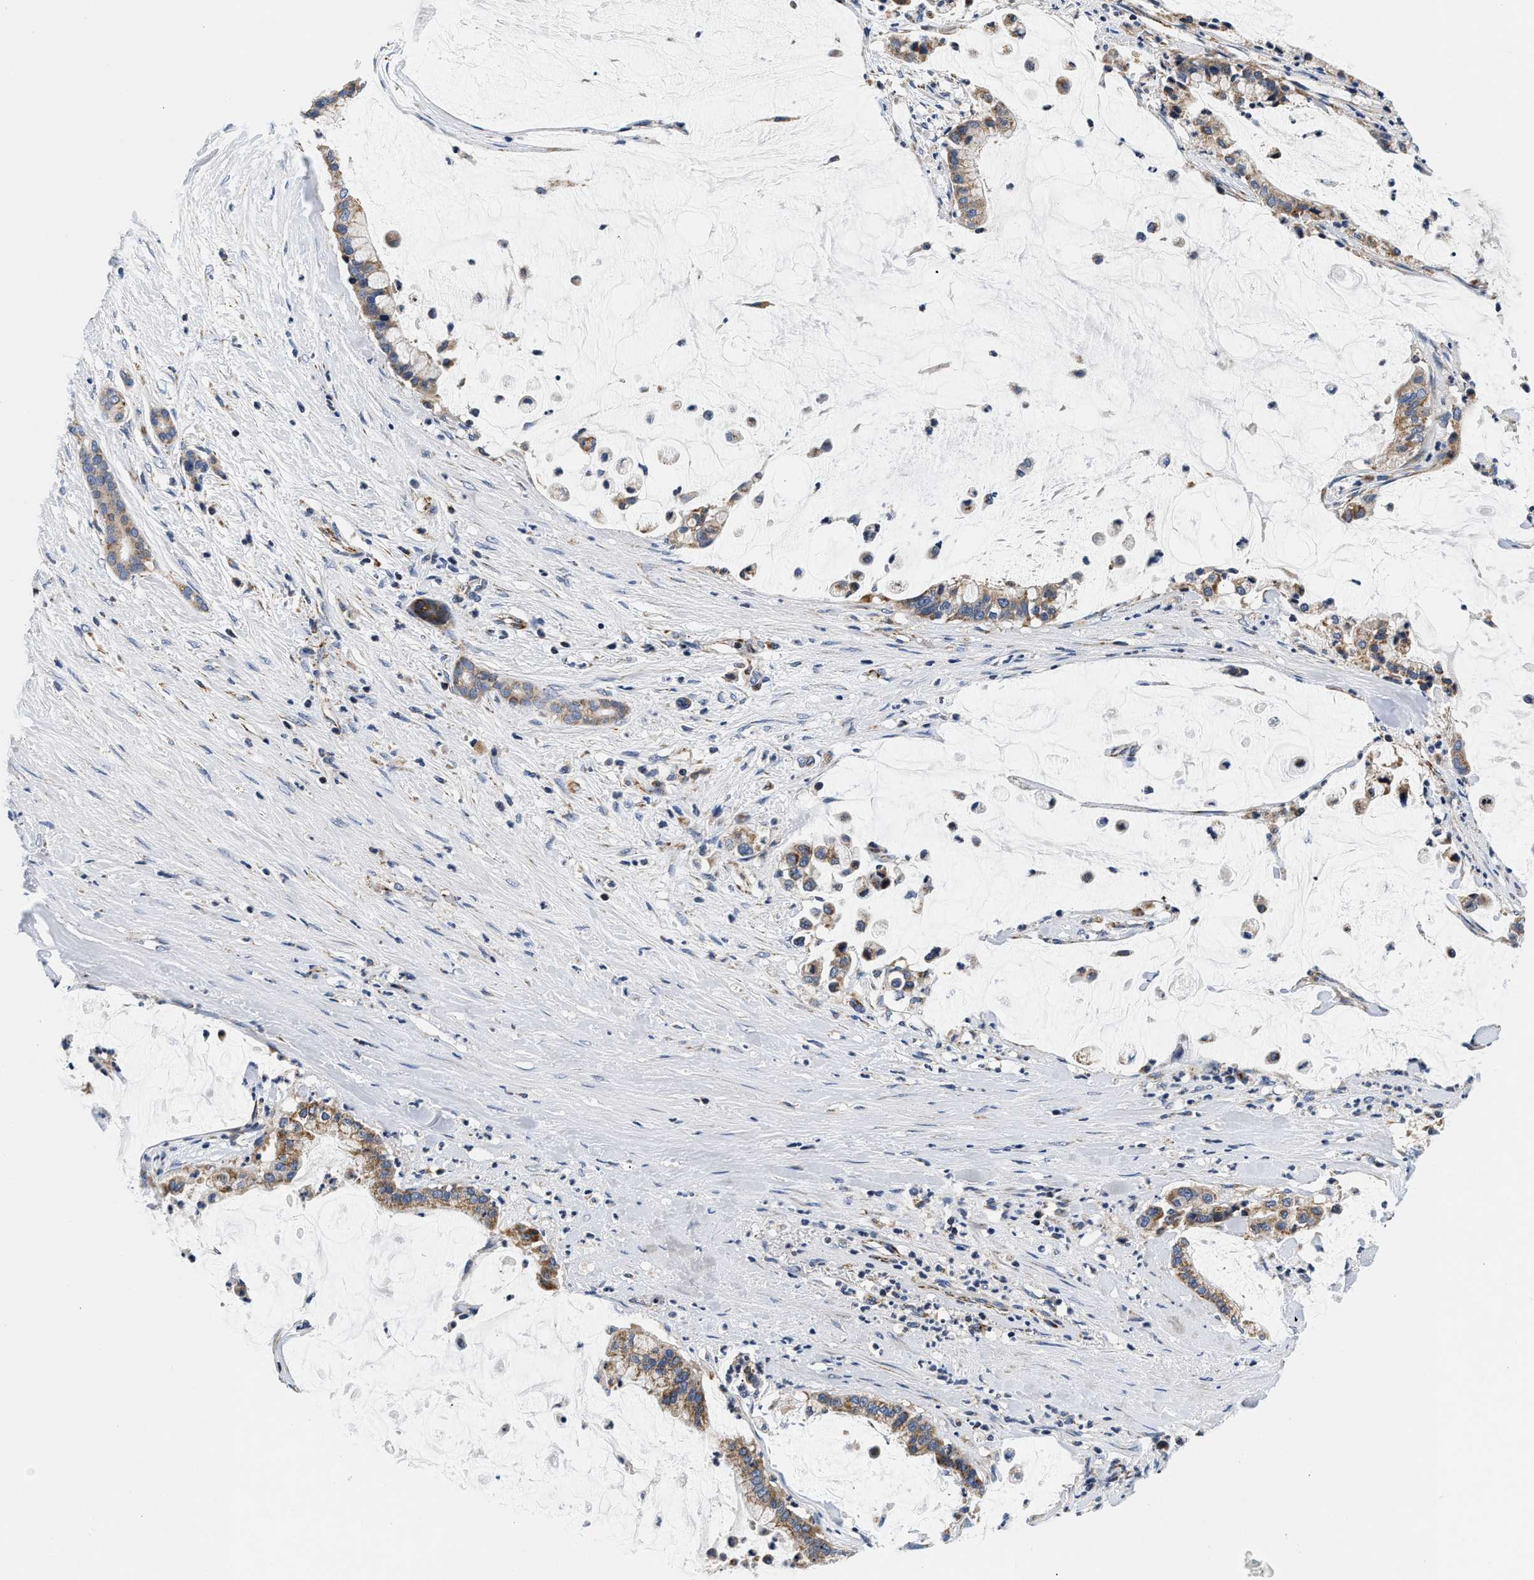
{"staining": {"intensity": "moderate", "quantity": ">75%", "location": "cytoplasmic/membranous"}, "tissue": "pancreatic cancer", "cell_type": "Tumor cells", "image_type": "cancer", "snomed": [{"axis": "morphology", "description": "Adenocarcinoma, NOS"}, {"axis": "topography", "description": "Pancreas"}], "caption": "Pancreatic adenocarcinoma was stained to show a protein in brown. There is medium levels of moderate cytoplasmic/membranous positivity in approximately >75% of tumor cells. The staining is performed using DAB (3,3'-diaminobenzidine) brown chromogen to label protein expression. The nuclei are counter-stained blue using hematoxylin.", "gene": "PDP1", "patient": {"sex": "male", "age": 41}}